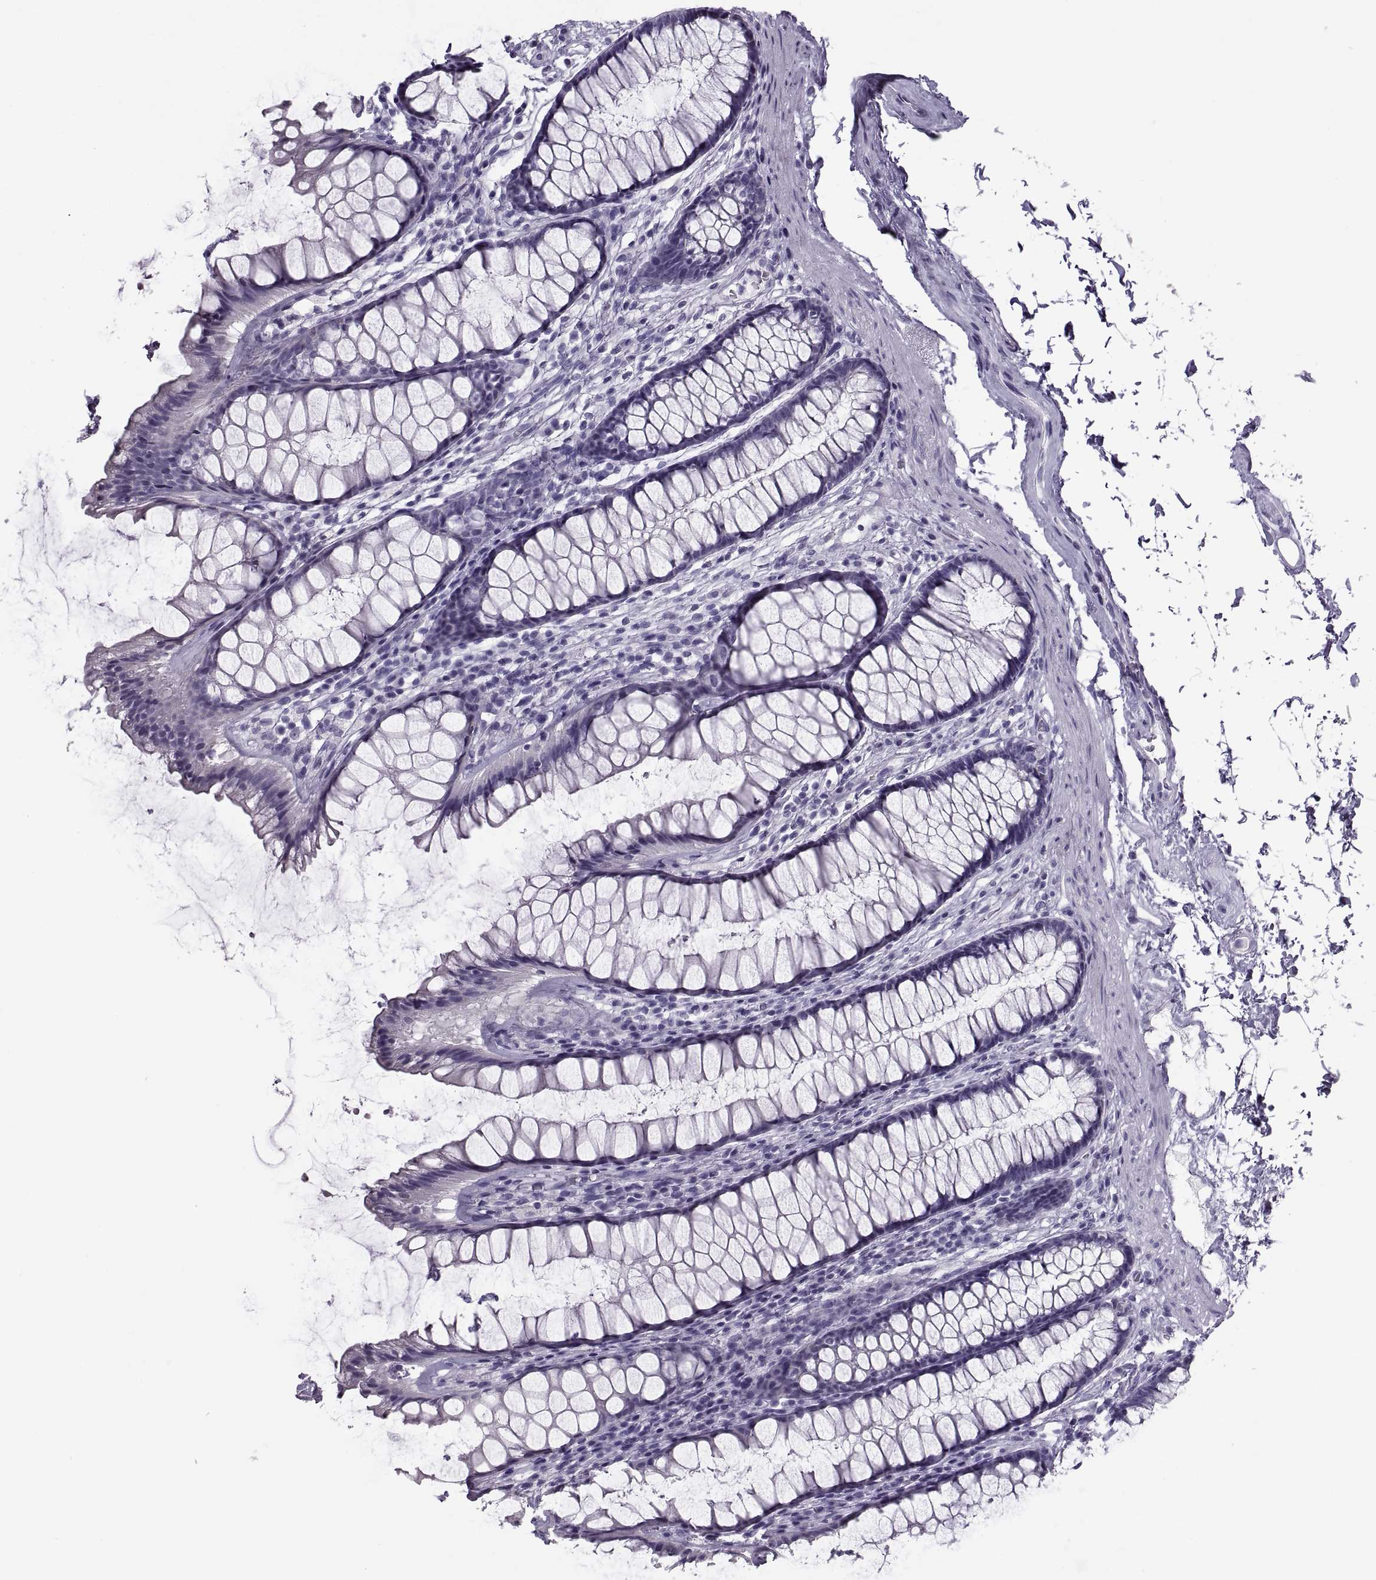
{"staining": {"intensity": "negative", "quantity": "none", "location": "none"}, "tissue": "rectum", "cell_type": "Glandular cells", "image_type": "normal", "snomed": [{"axis": "morphology", "description": "Normal tissue, NOS"}, {"axis": "topography", "description": "Rectum"}], "caption": "Human rectum stained for a protein using IHC exhibits no expression in glandular cells.", "gene": "RLBP1", "patient": {"sex": "male", "age": 72}}